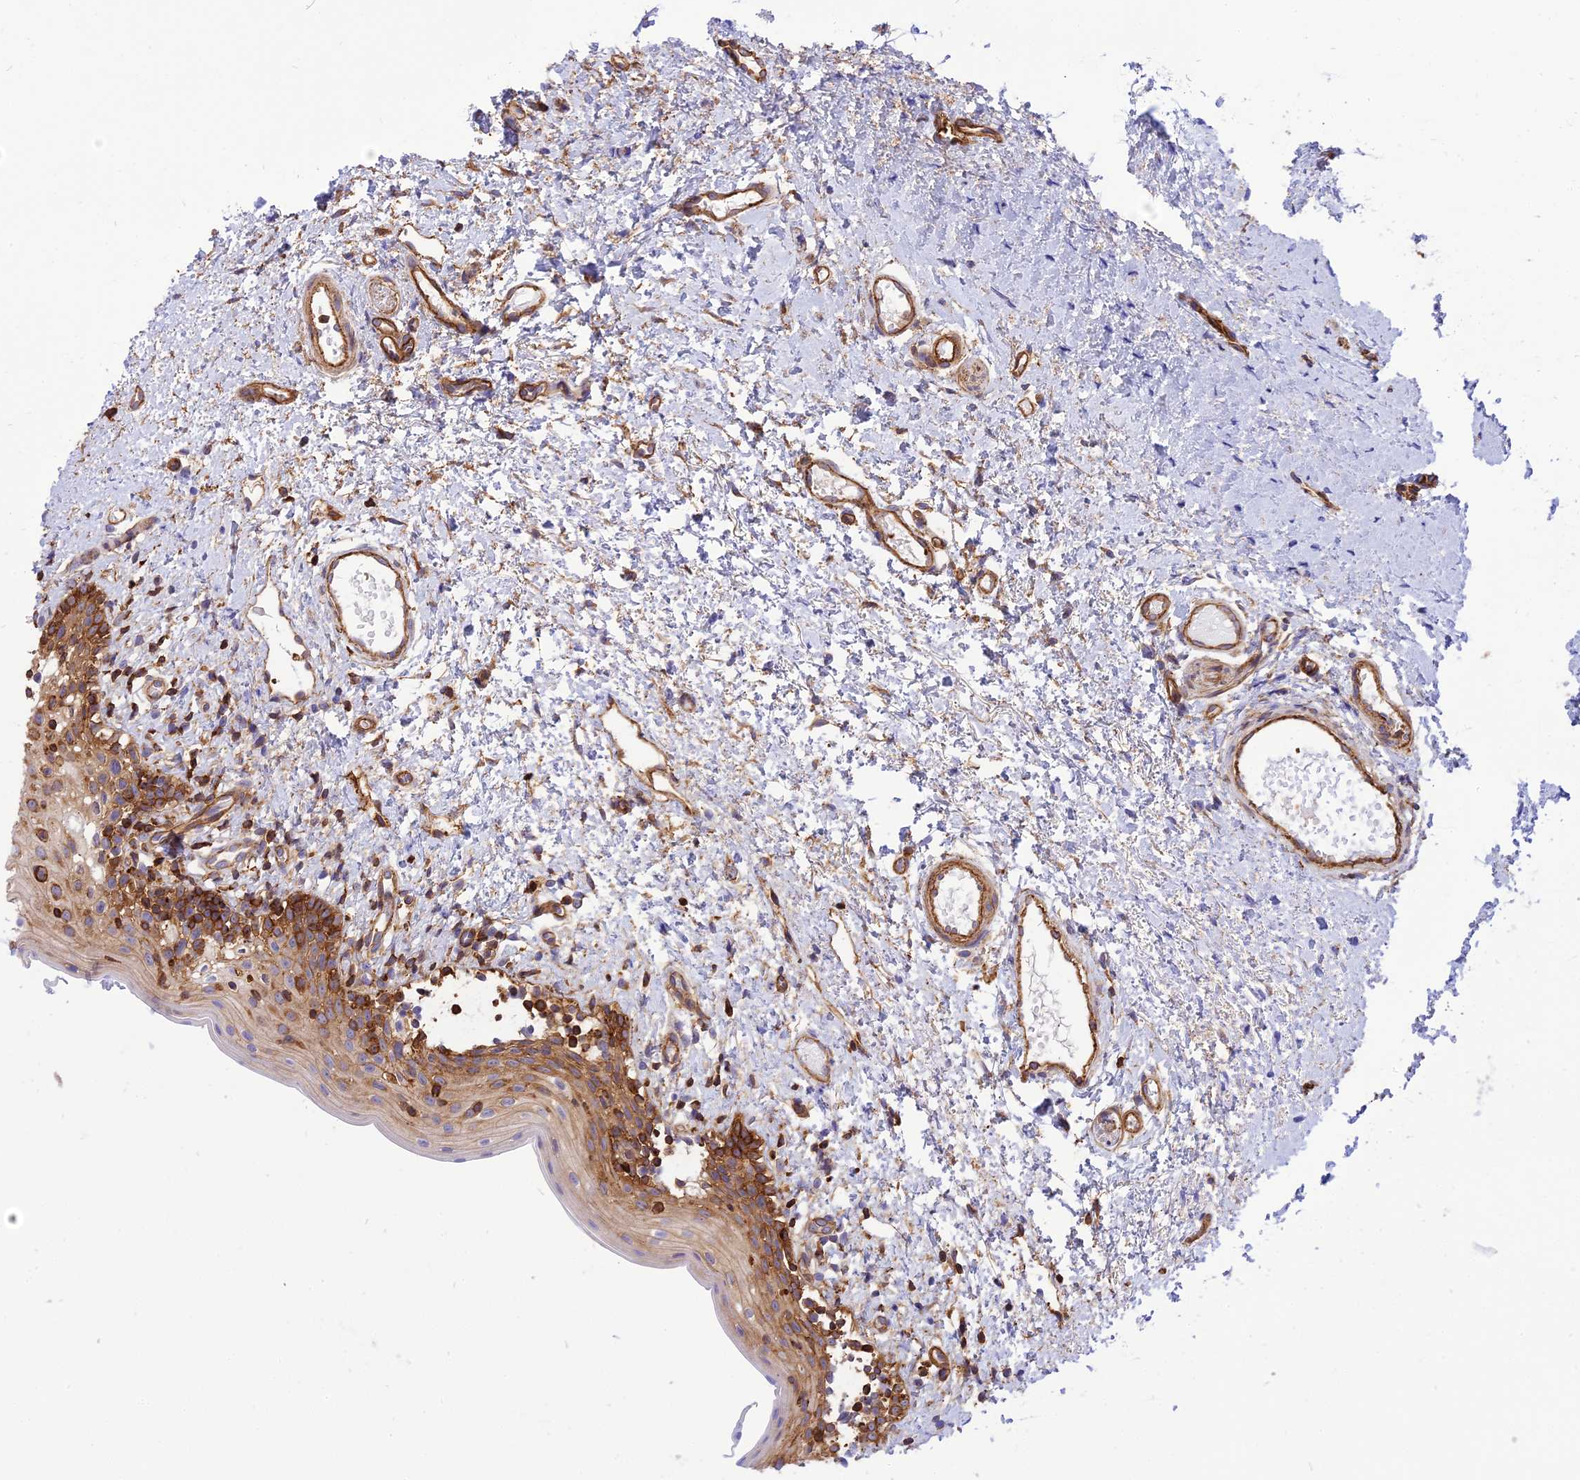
{"staining": {"intensity": "moderate", "quantity": "25%-75%", "location": "cytoplasmic/membranous"}, "tissue": "oral mucosa", "cell_type": "Squamous epithelial cells", "image_type": "normal", "snomed": [{"axis": "morphology", "description": "Normal tissue, NOS"}, {"axis": "topography", "description": "Oral tissue"}], "caption": "Immunohistochemistry histopathology image of benign oral mucosa stained for a protein (brown), which reveals medium levels of moderate cytoplasmic/membranous positivity in about 25%-75% of squamous epithelial cells.", "gene": "SEPTIN9", "patient": {"sex": "female", "age": 13}}